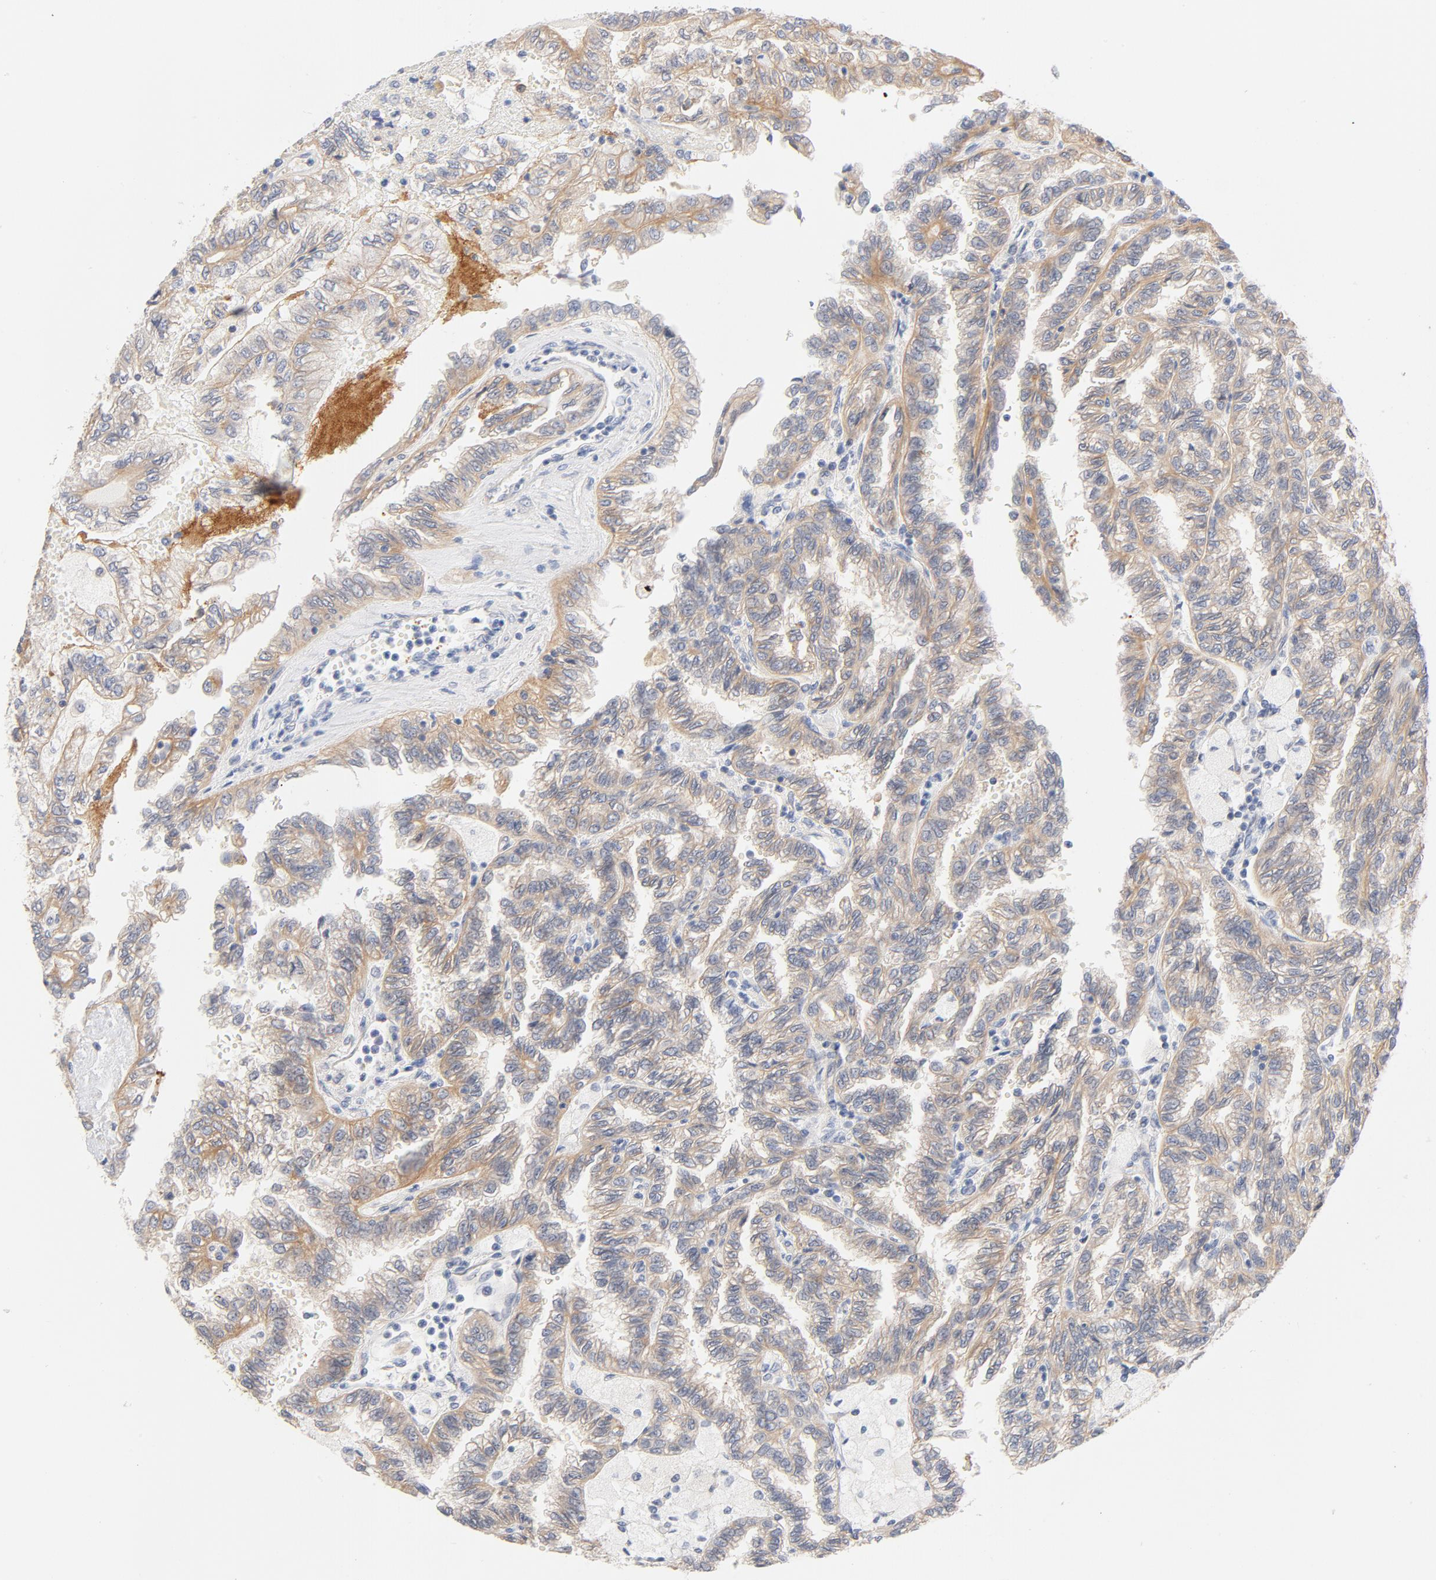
{"staining": {"intensity": "weak", "quantity": ">75%", "location": "cytoplasmic/membranous"}, "tissue": "renal cancer", "cell_type": "Tumor cells", "image_type": "cancer", "snomed": [{"axis": "morphology", "description": "Inflammation, NOS"}, {"axis": "morphology", "description": "Adenocarcinoma, NOS"}, {"axis": "topography", "description": "Kidney"}], "caption": "An immunohistochemistry photomicrograph of tumor tissue is shown. Protein staining in brown labels weak cytoplasmic/membranous positivity in renal cancer (adenocarcinoma) within tumor cells.", "gene": "SRC", "patient": {"sex": "male", "age": 68}}